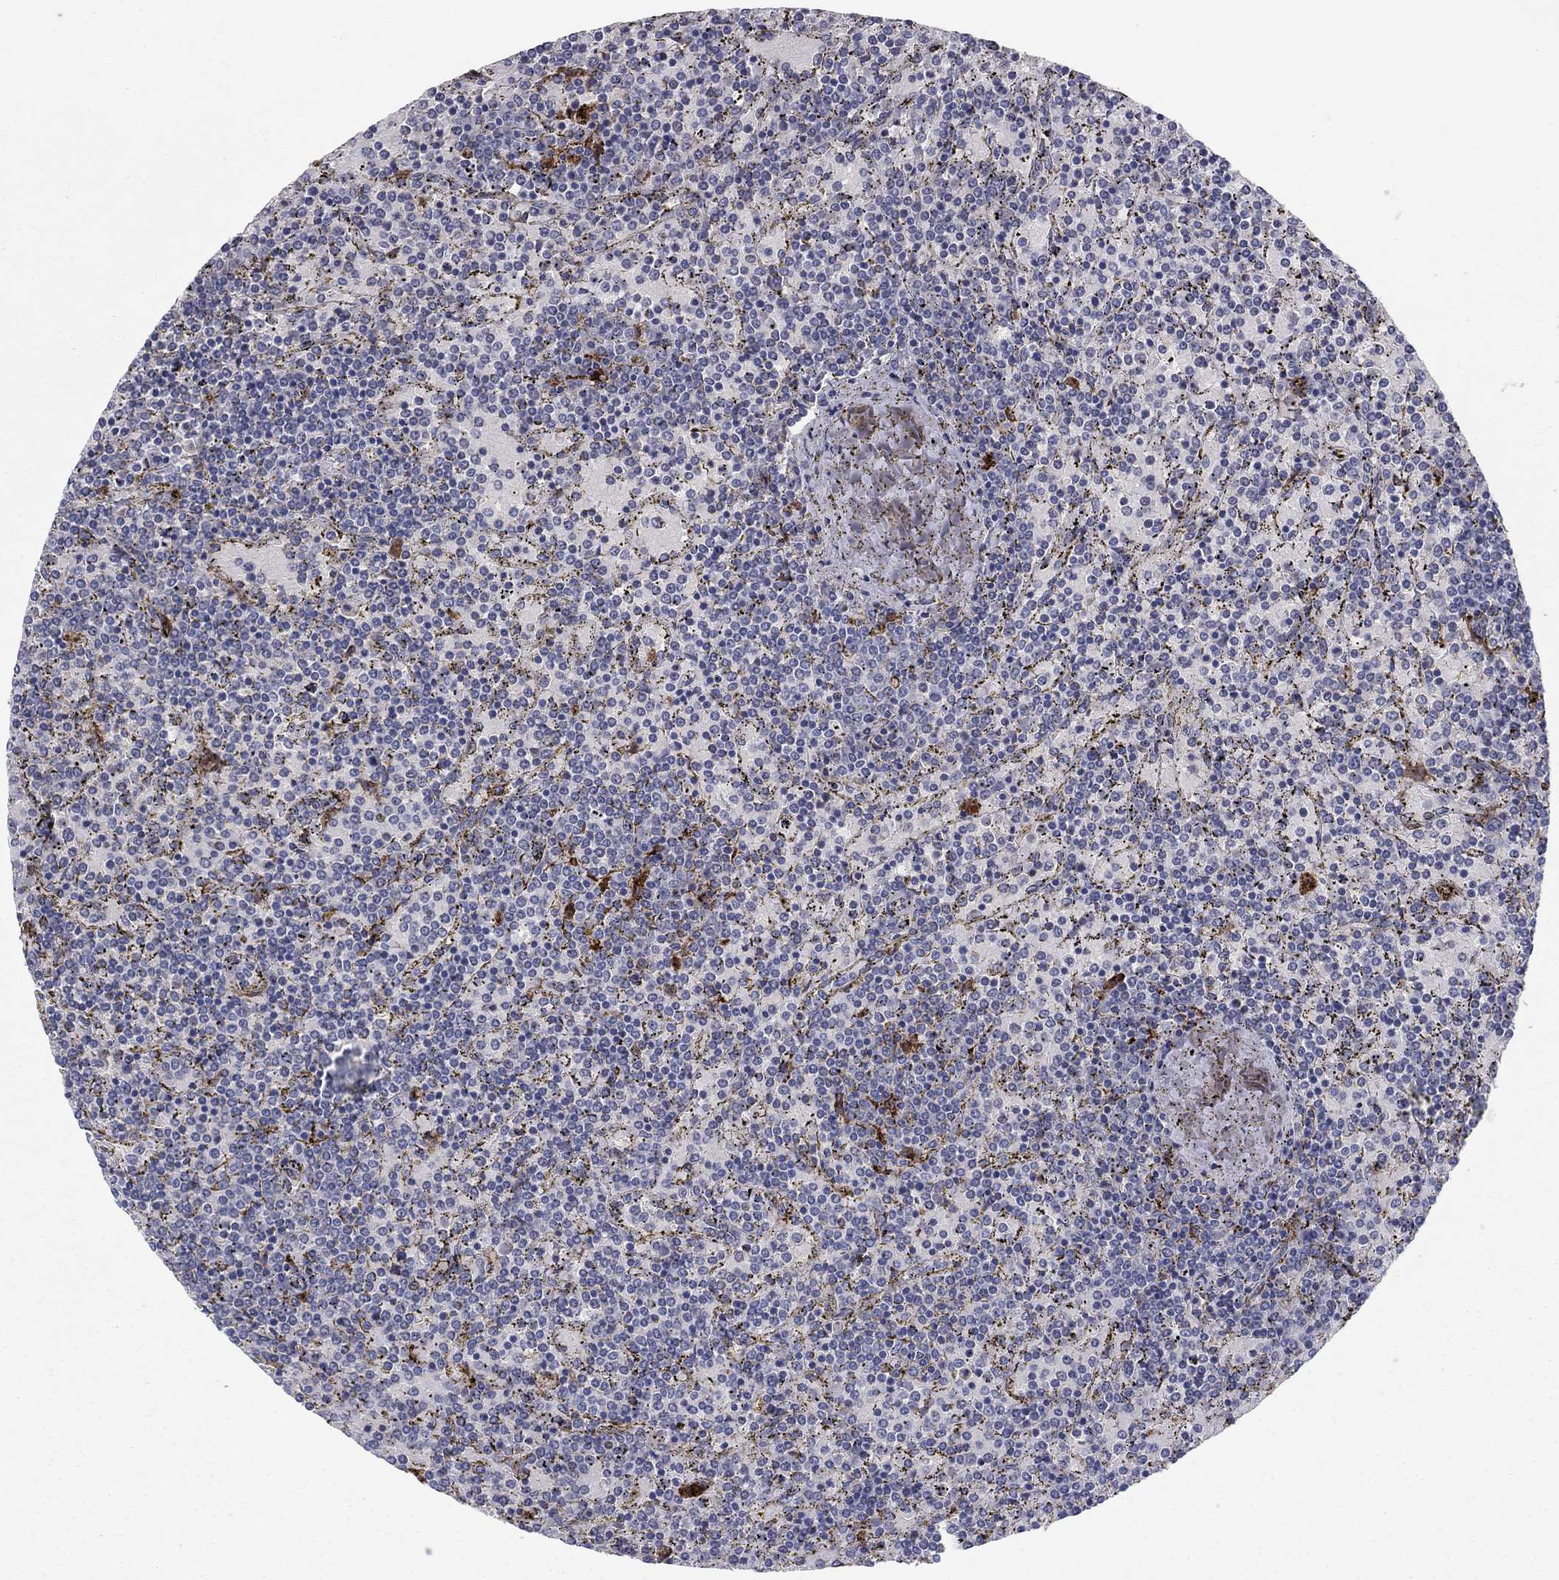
{"staining": {"intensity": "negative", "quantity": "none", "location": "none"}, "tissue": "lymphoma", "cell_type": "Tumor cells", "image_type": "cancer", "snomed": [{"axis": "morphology", "description": "Malignant lymphoma, non-Hodgkin's type, Low grade"}, {"axis": "topography", "description": "Spleen"}], "caption": "Tumor cells show no significant protein positivity in lymphoma.", "gene": "PTGDS", "patient": {"sex": "female", "age": 77}}